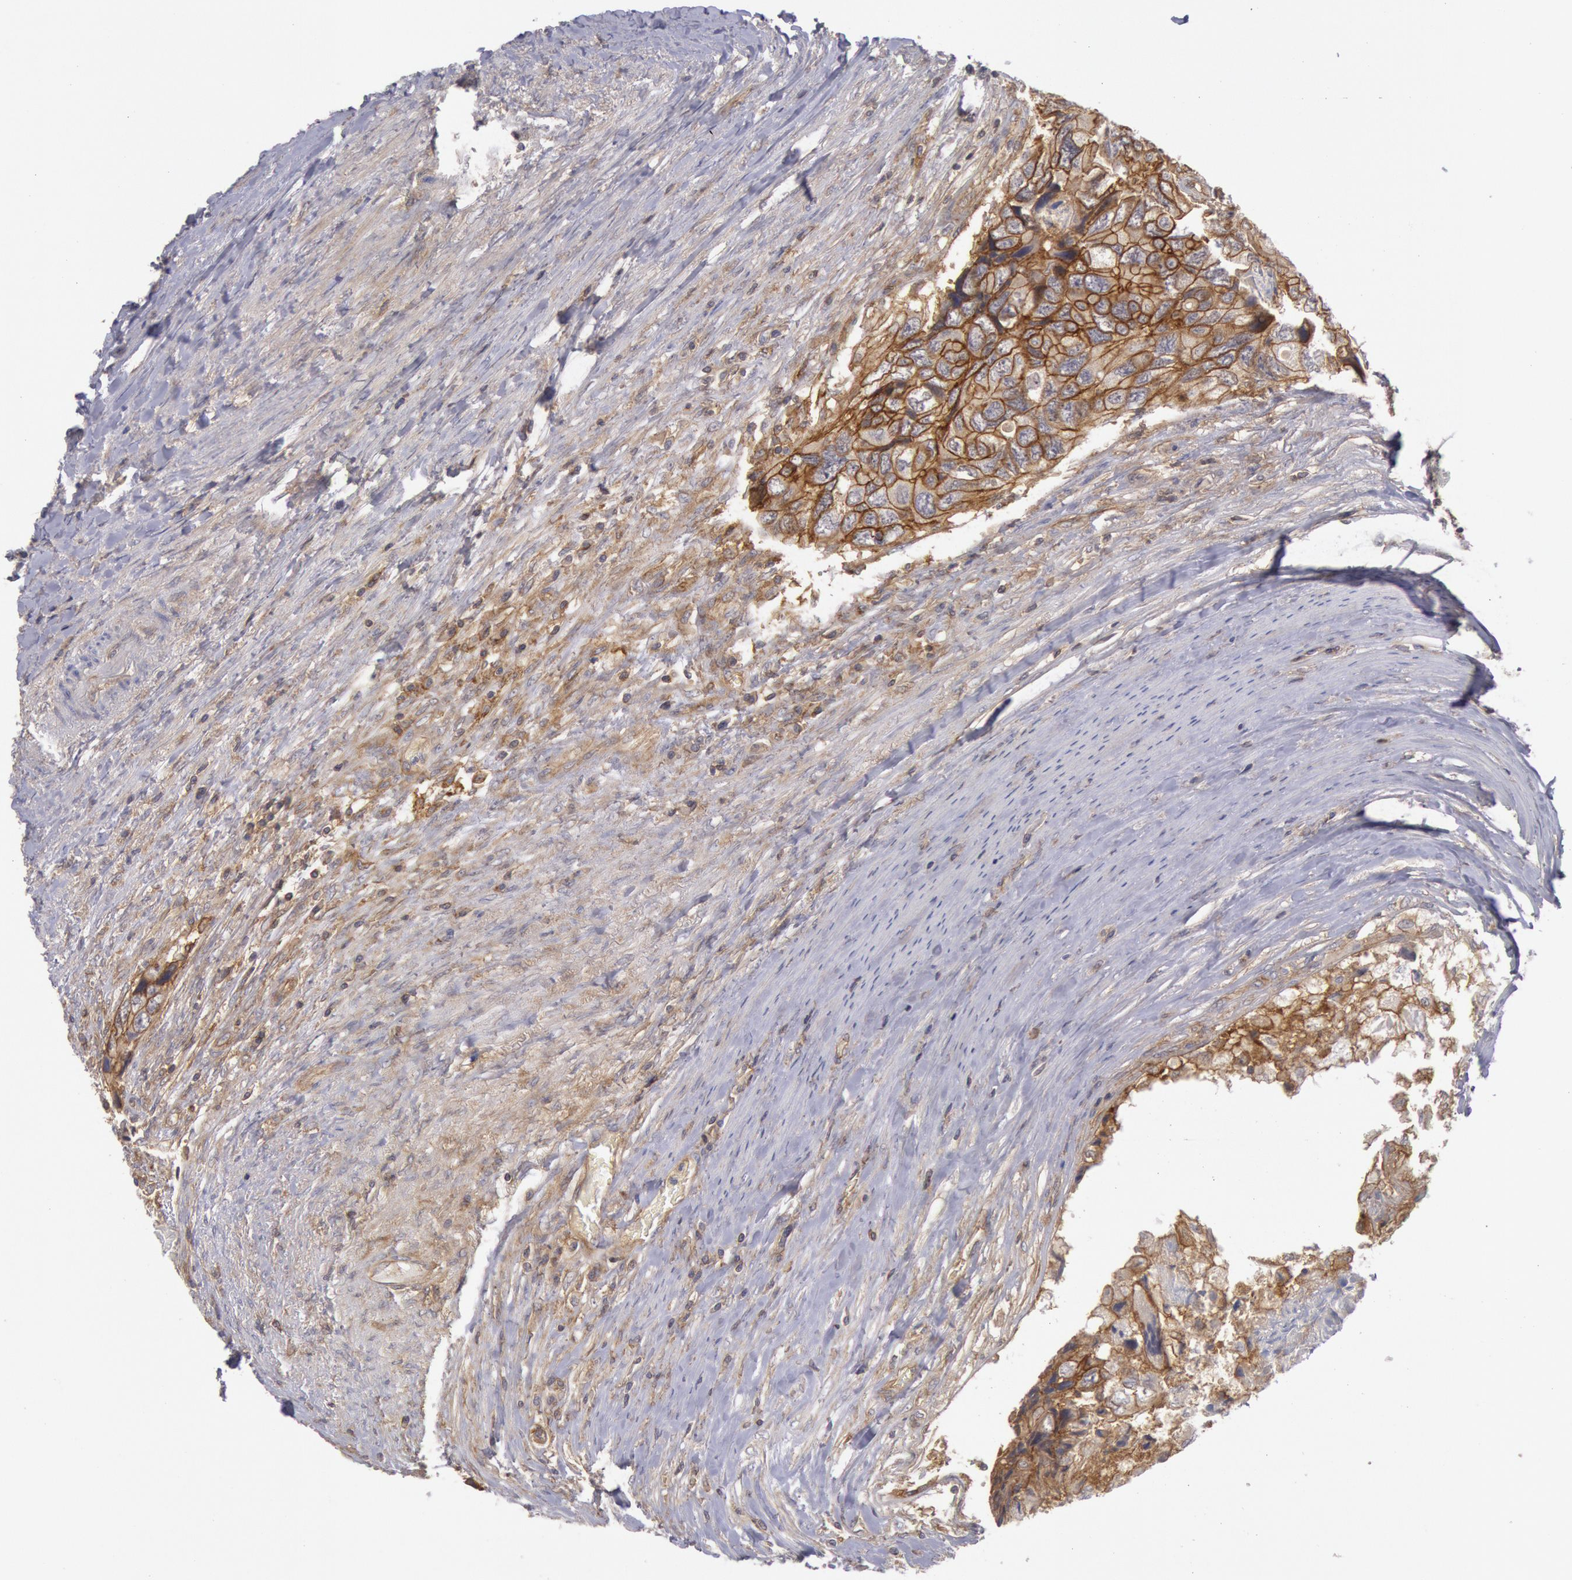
{"staining": {"intensity": "strong", "quantity": ">75%", "location": "cytoplasmic/membranous"}, "tissue": "colorectal cancer", "cell_type": "Tumor cells", "image_type": "cancer", "snomed": [{"axis": "morphology", "description": "Adenocarcinoma, NOS"}, {"axis": "topography", "description": "Rectum"}], "caption": "Immunohistochemical staining of human adenocarcinoma (colorectal) demonstrates strong cytoplasmic/membranous protein staining in about >75% of tumor cells.", "gene": "STX4", "patient": {"sex": "female", "age": 82}}